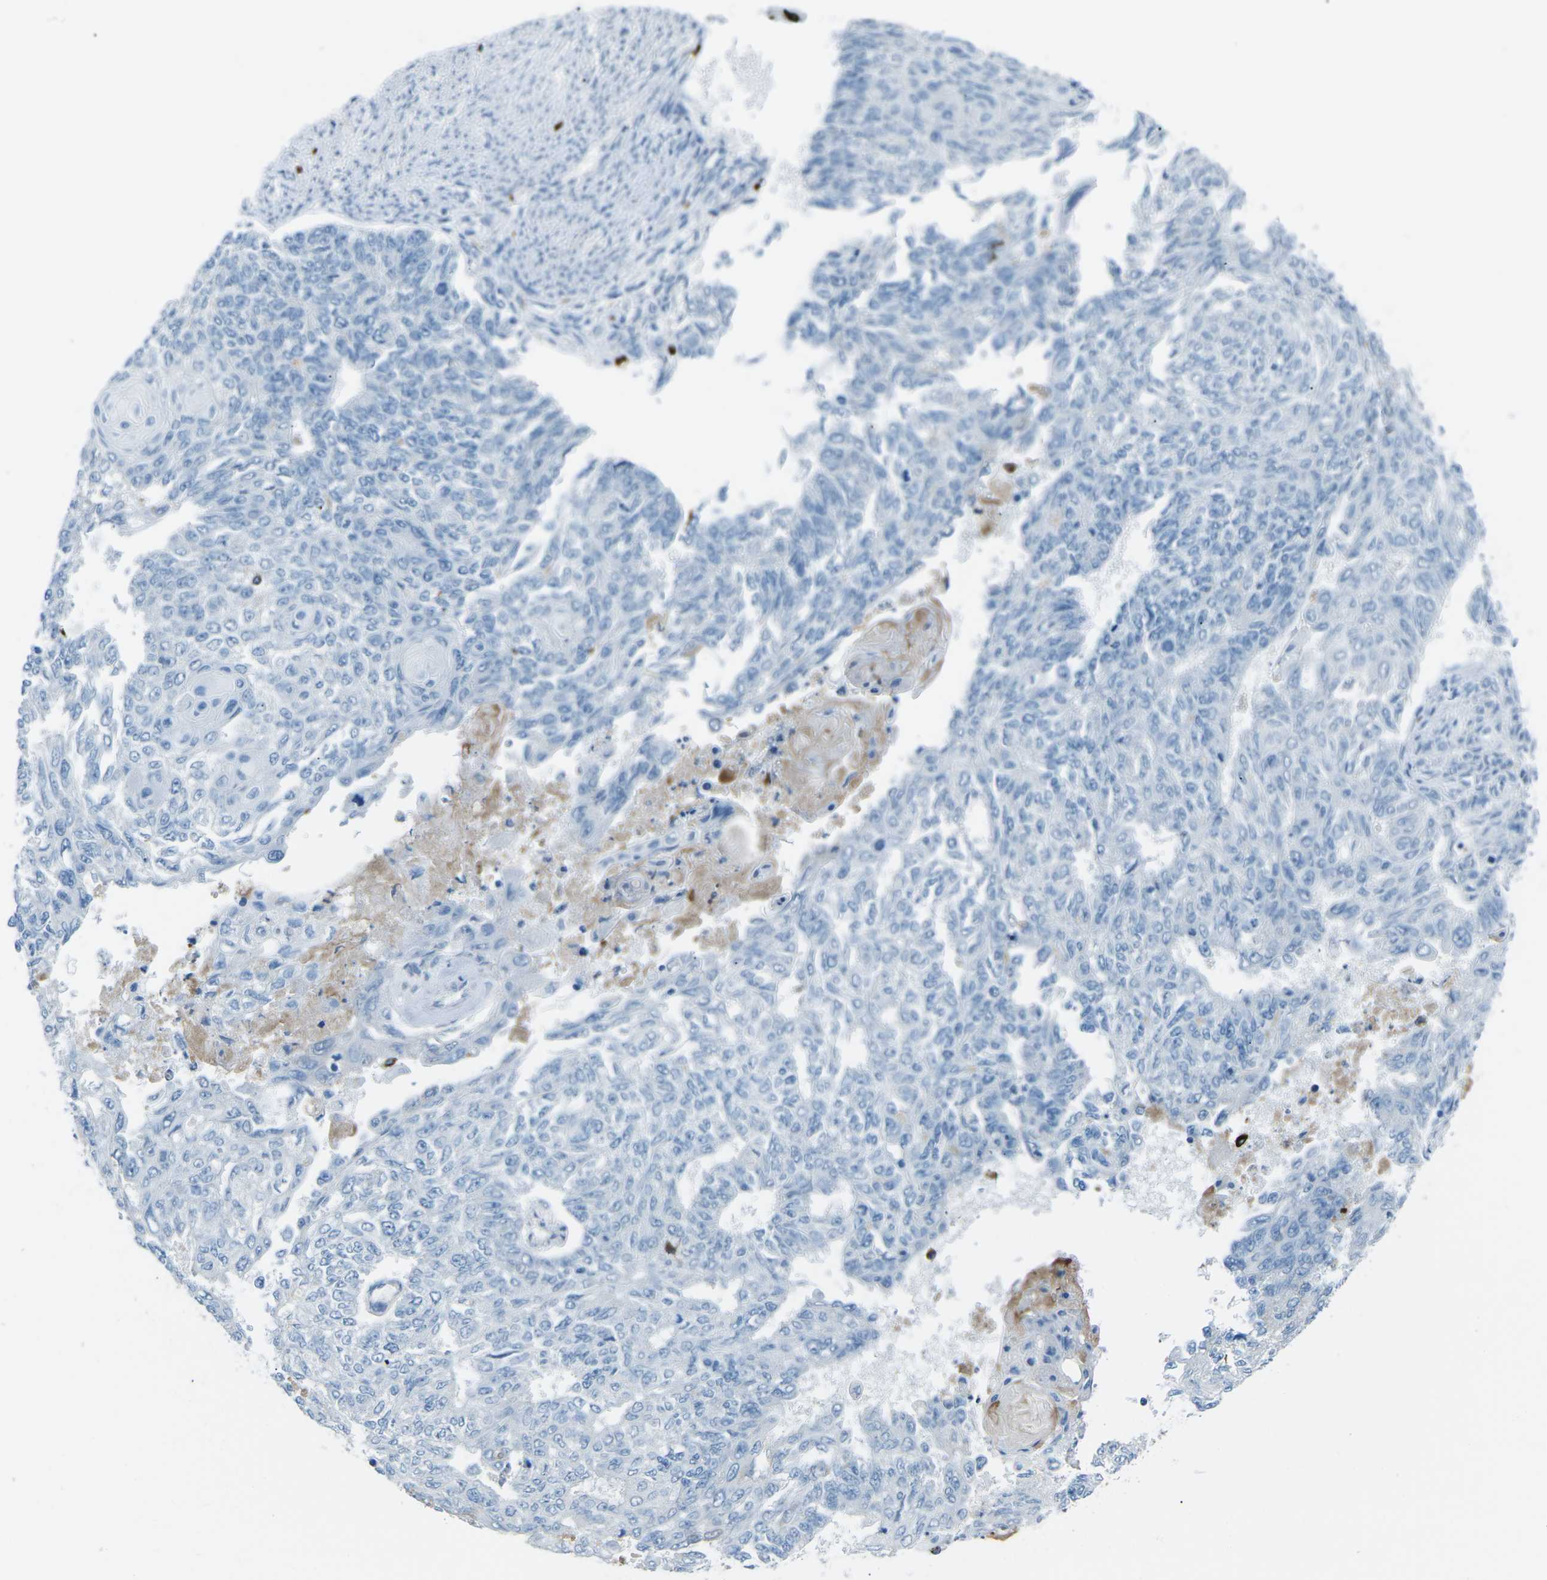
{"staining": {"intensity": "negative", "quantity": "none", "location": "none"}, "tissue": "endometrial cancer", "cell_type": "Tumor cells", "image_type": "cancer", "snomed": [{"axis": "morphology", "description": "Adenocarcinoma, NOS"}, {"axis": "topography", "description": "Endometrium"}], "caption": "Immunohistochemistry of human adenocarcinoma (endometrial) reveals no staining in tumor cells. (Stains: DAB (3,3'-diaminobenzidine) IHC with hematoxylin counter stain, Microscopy: brightfield microscopy at high magnification).", "gene": "FCN1", "patient": {"sex": "female", "age": 32}}